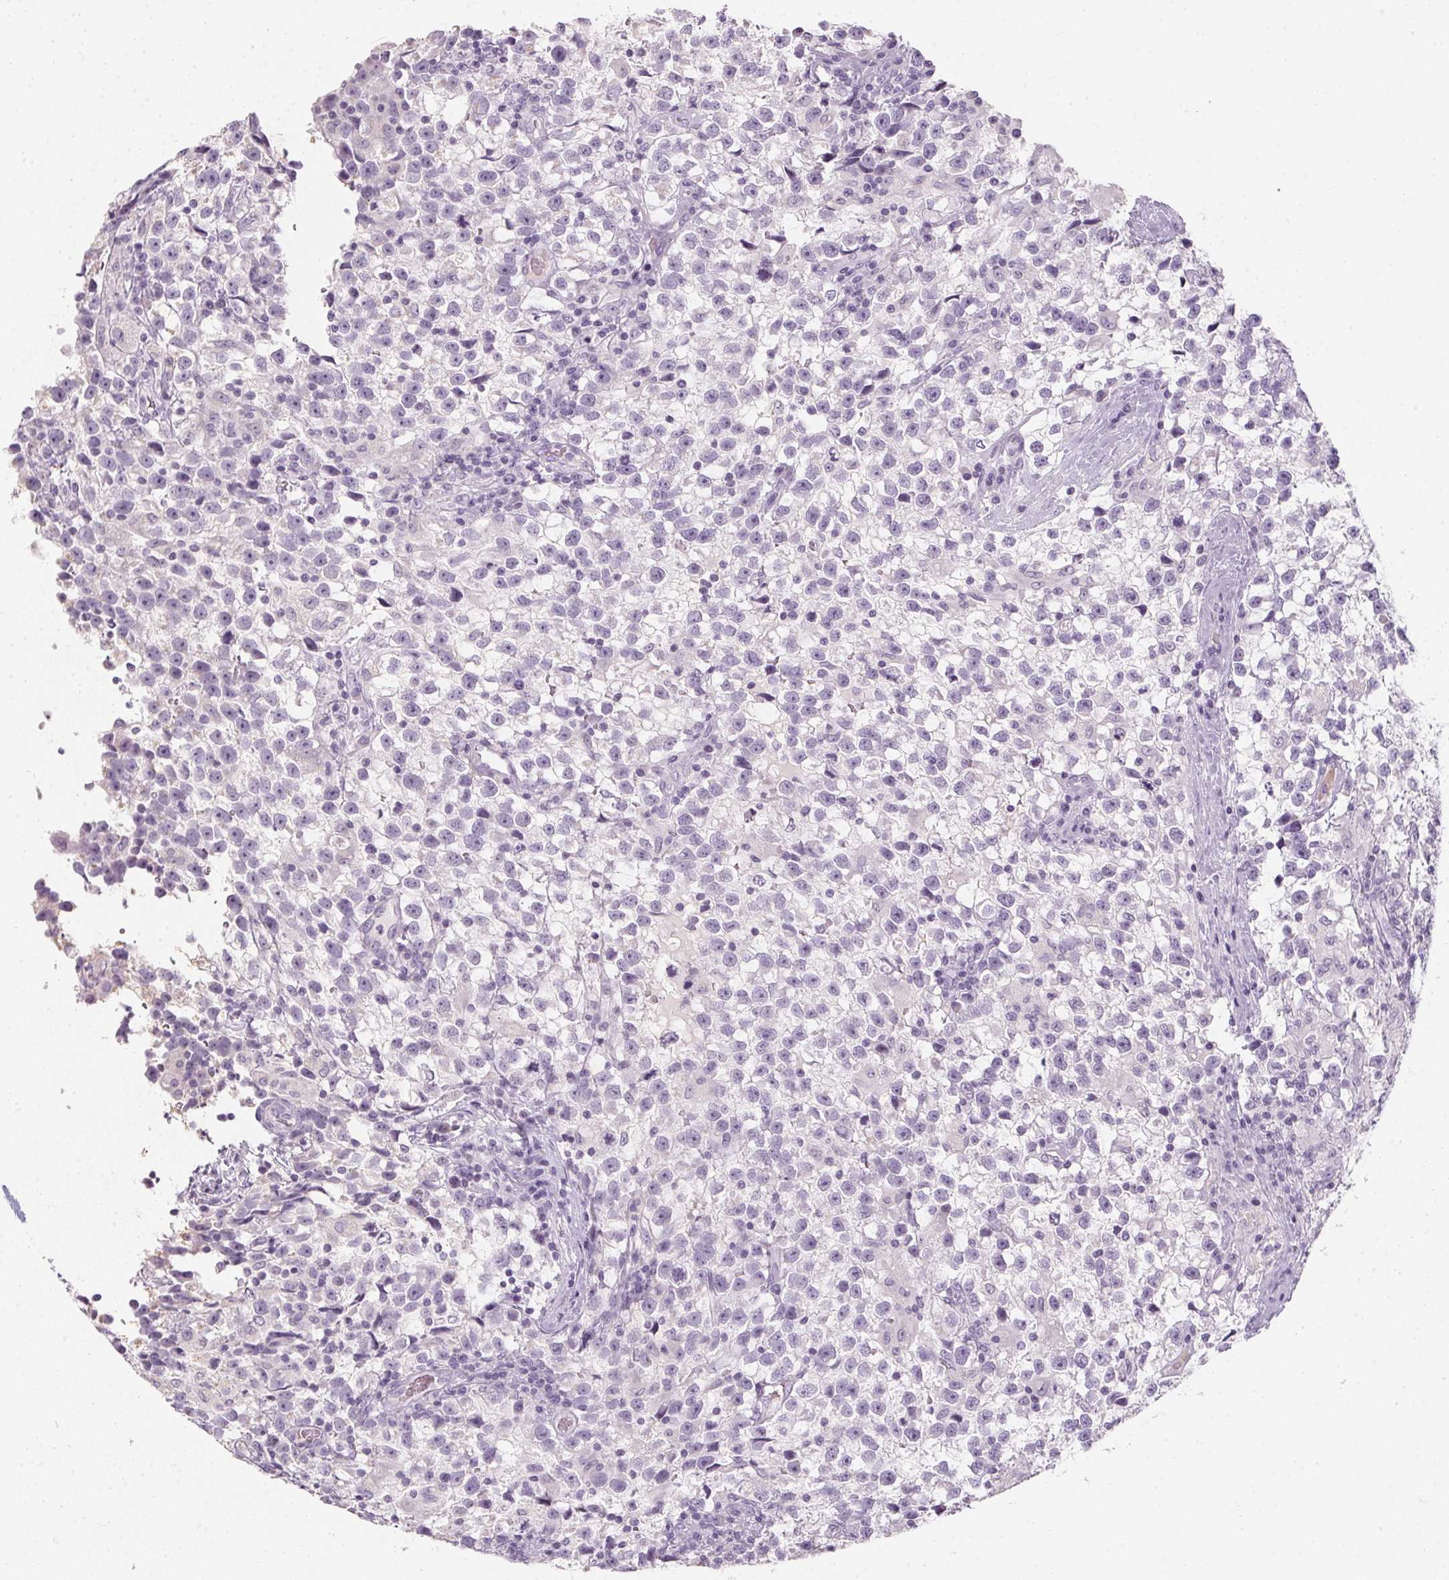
{"staining": {"intensity": "negative", "quantity": "none", "location": "none"}, "tissue": "testis cancer", "cell_type": "Tumor cells", "image_type": "cancer", "snomed": [{"axis": "morphology", "description": "Seminoma, NOS"}, {"axis": "topography", "description": "Testis"}], "caption": "Immunohistochemical staining of testis cancer demonstrates no significant staining in tumor cells. (Brightfield microscopy of DAB IHC at high magnification).", "gene": "TMEM72", "patient": {"sex": "male", "age": 31}}